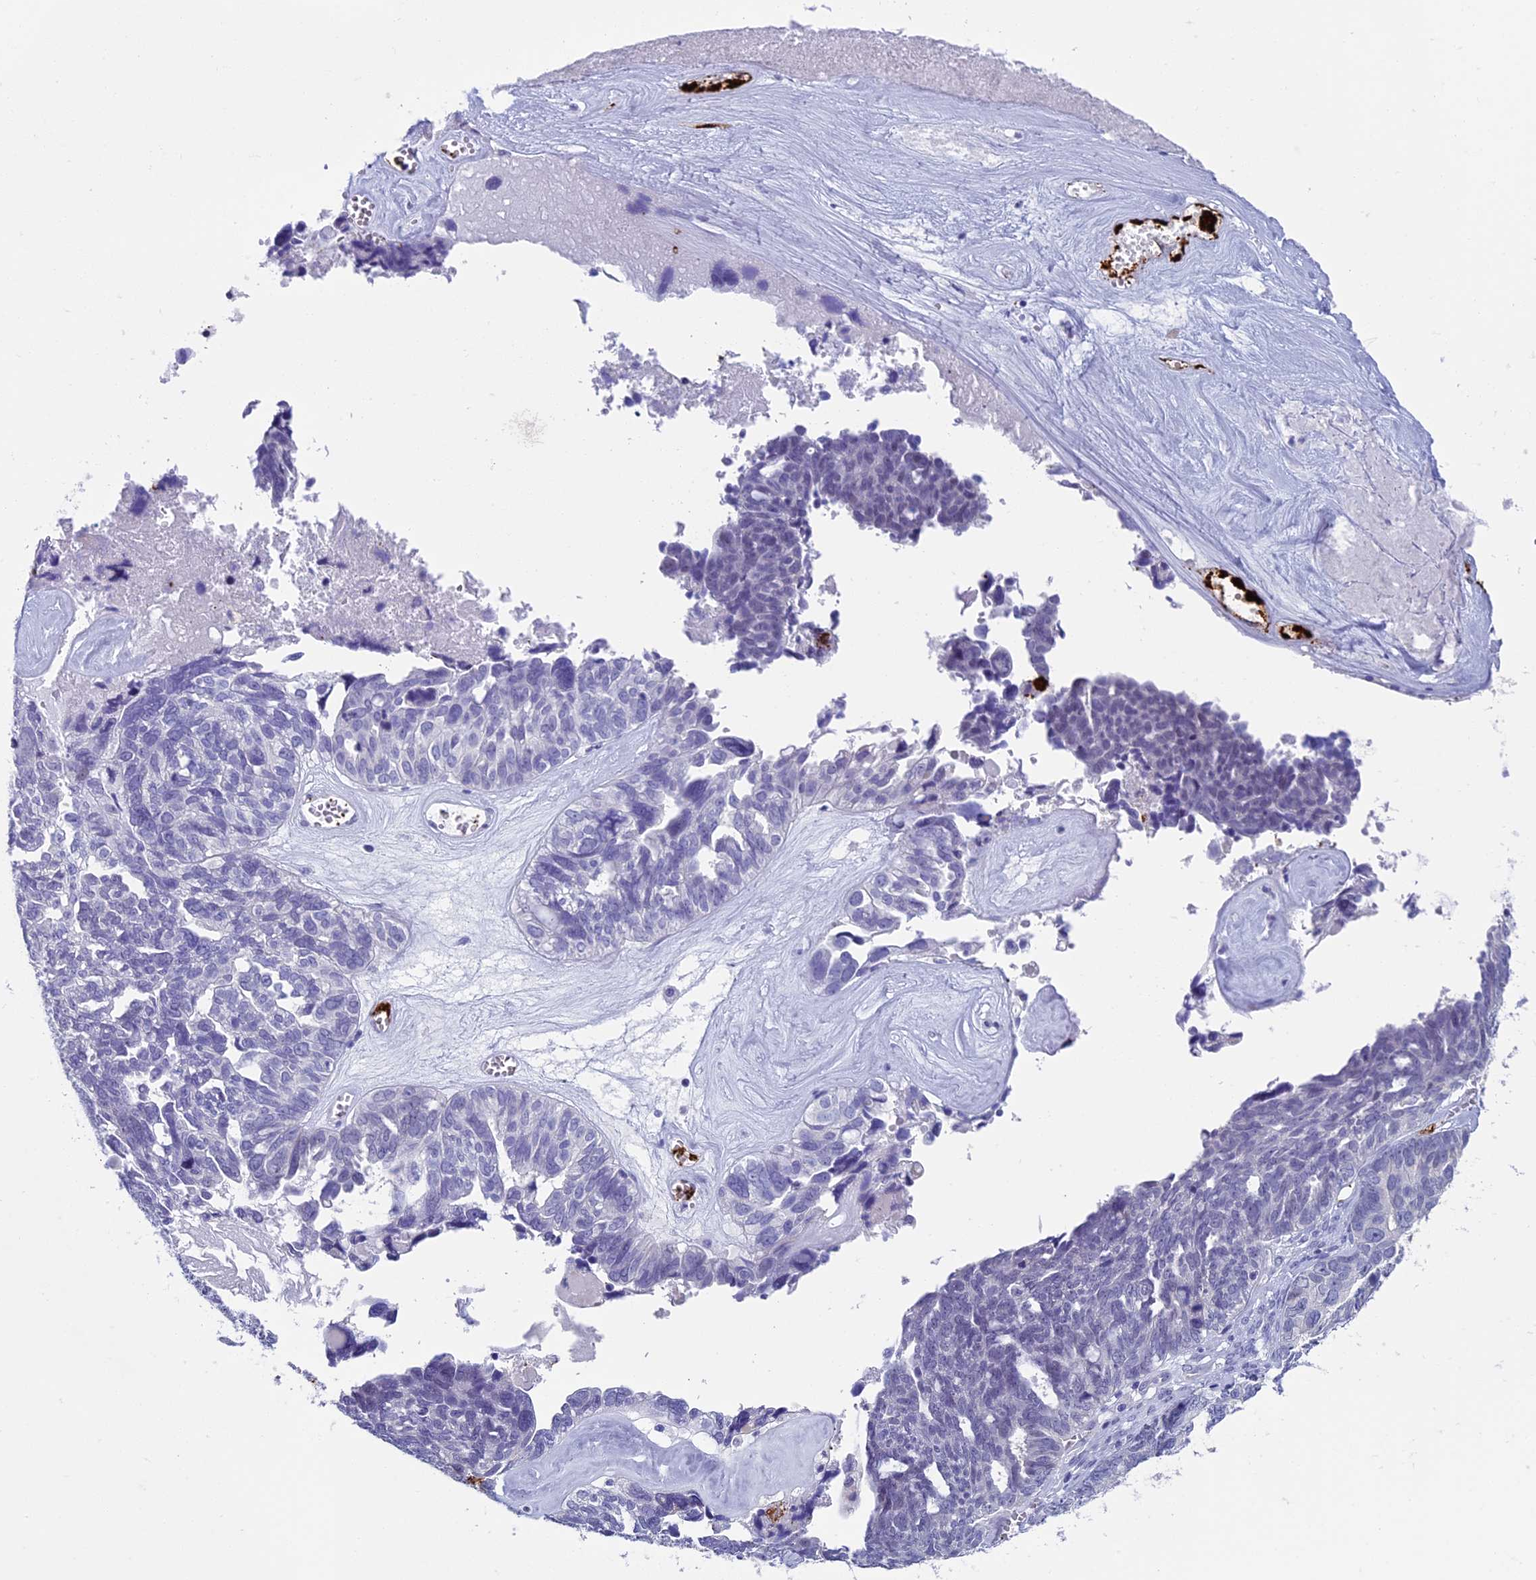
{"staining": {"intensity": "negative", "quantity": "none", "location": "none"}, "tissue": "ovarian cancer", "cell_type": "Tumor cells", "image_type": "cancer", "snomed": [{"axis": "morphology", "description": "Cystadenocarcinoma, serous, NOS"}, {"axis": "topography", "description": "Ovary"}], "caption": "The IHC histopathology image has no significant staining in tumor cells of ovarian serous cystadenocarcinoma tissue.", "gene": "AIFM2", "patient": {"sex": "female", "age": 79}}